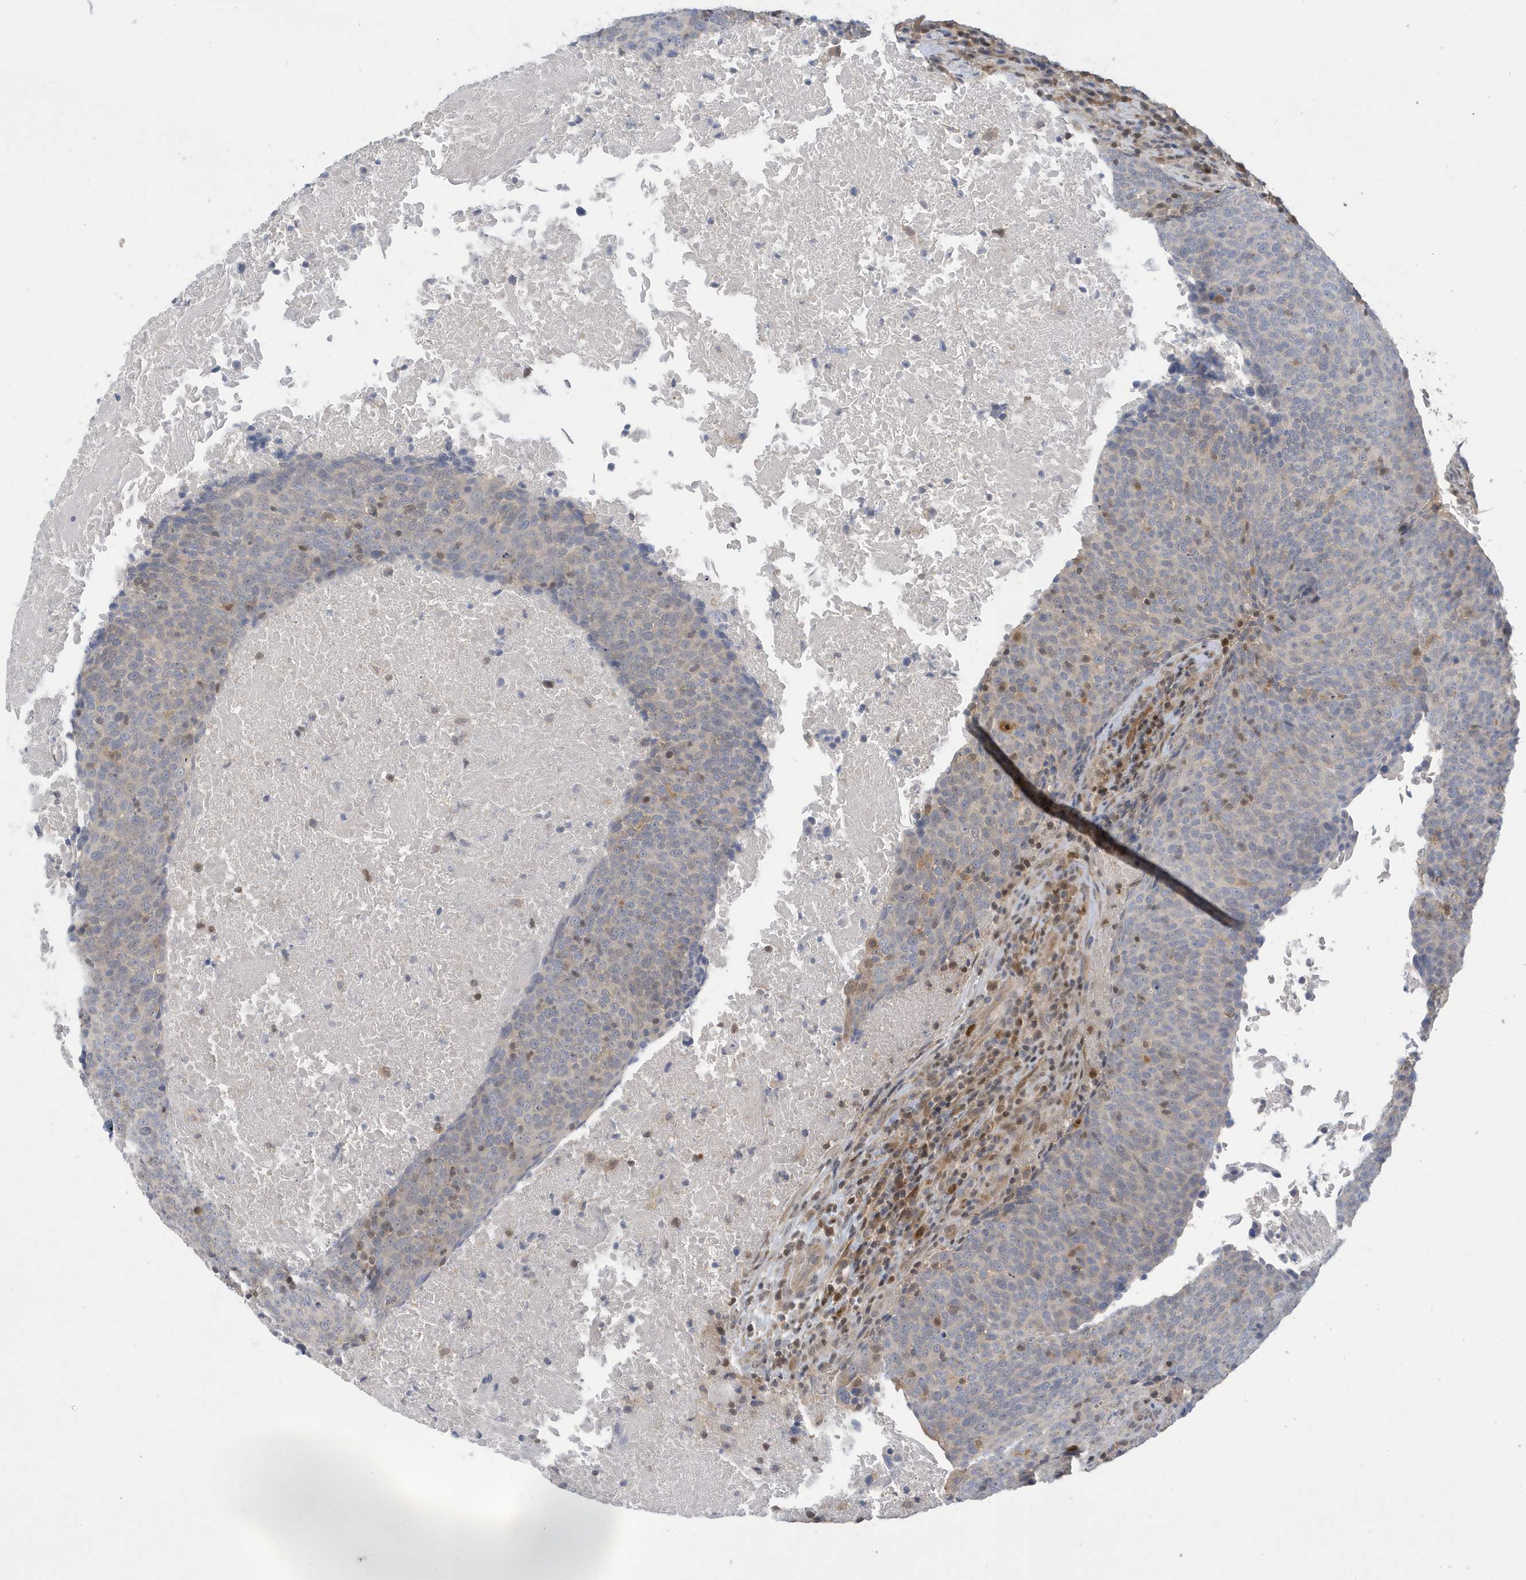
{"staining": {"intensity": "negative", "quantity": "none", "location": "none"}, "tissue": "head and neck cancer", "cell_type": "Tumor cells", "image_type": "cancer", "snomed": [{"axis": "morphology", "description": "Squamous cell carcinoma, NOS"}, {"axis": "morphology", "description": "Squamous cell carcinoma, metastatic, NOS"}, {"axis": "topography", "description": "Lymph node"}, {"axis": "topography", "description": "Head-Neck"}], "caption": "High magnification brightfield microscopy of squamous cell carcinoma (head and neck) stained with DAB (3,3'-diaminobenzidine) (brown) and counterstained with hematoxylin (blue): tumor cells show no significant staining. (DAB (3,3'-diaminobenzidine) immunohistochemistry visualized using brightfield microscopy, high magnification).", "gene": "NCOA7", "patient": {"sex": "male", "age": 62}}